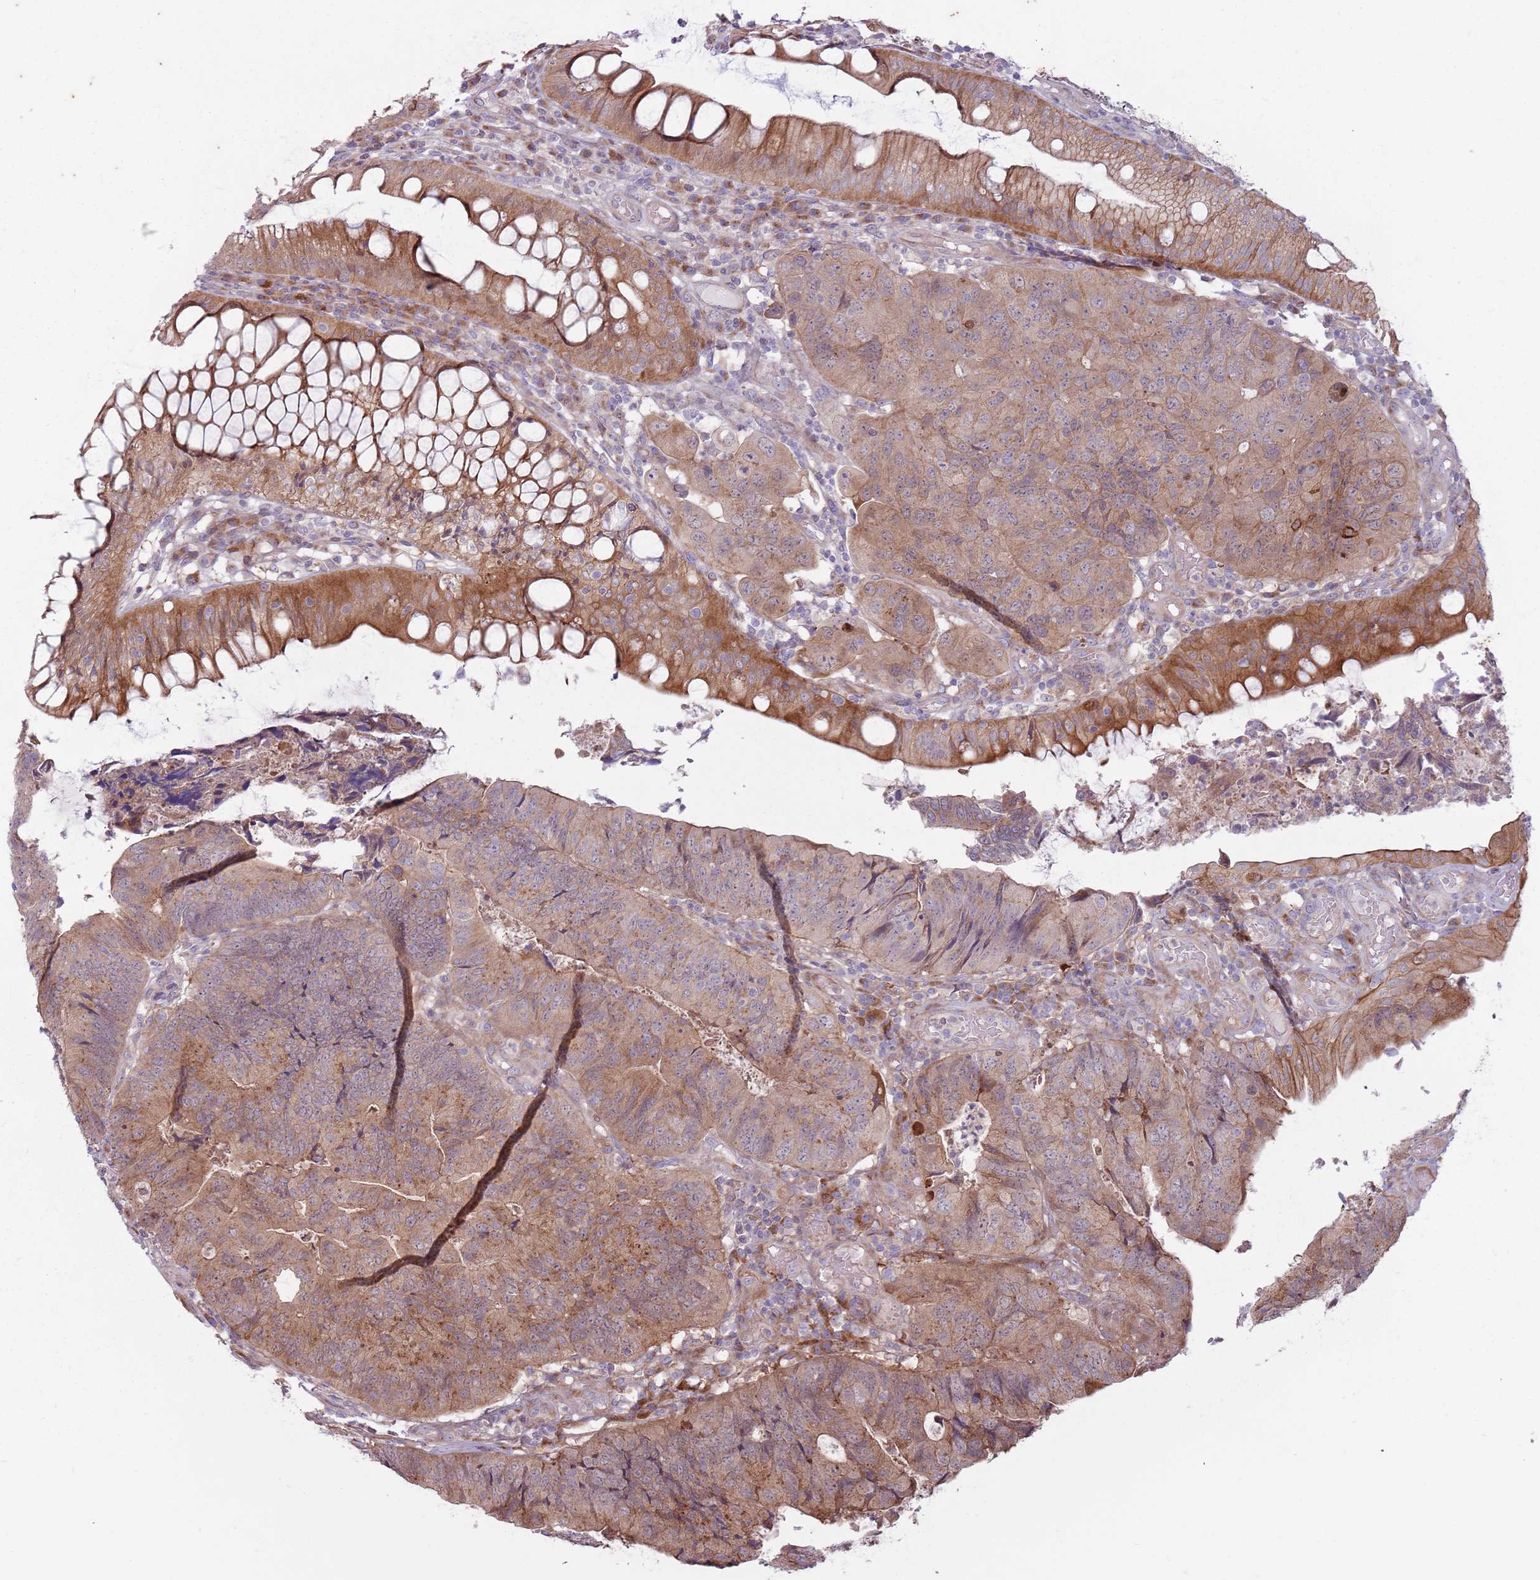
{"staining": {"intensity": "moderate", "quantity": "25%-75%", "location": "cytoplasmic/membranous"}, "tissue": "colorectal cancer", "cell_type": "Tumor cells", "image_type": "cancer", "snomed": [{"axis": "morphology", "description": "Adenocarcinoma, NOS"}, {"axis": "topography", "description": "Colon"}], "caption": "This micrograph demonstrates IHC staining of colorectal adenocarcinoma, with medium moderate cytoplasmic/membranous expression in about 25%-75% of tumor cells.", "gene": "CCDC150", "patient": {"sex": "female", "age": 67}}